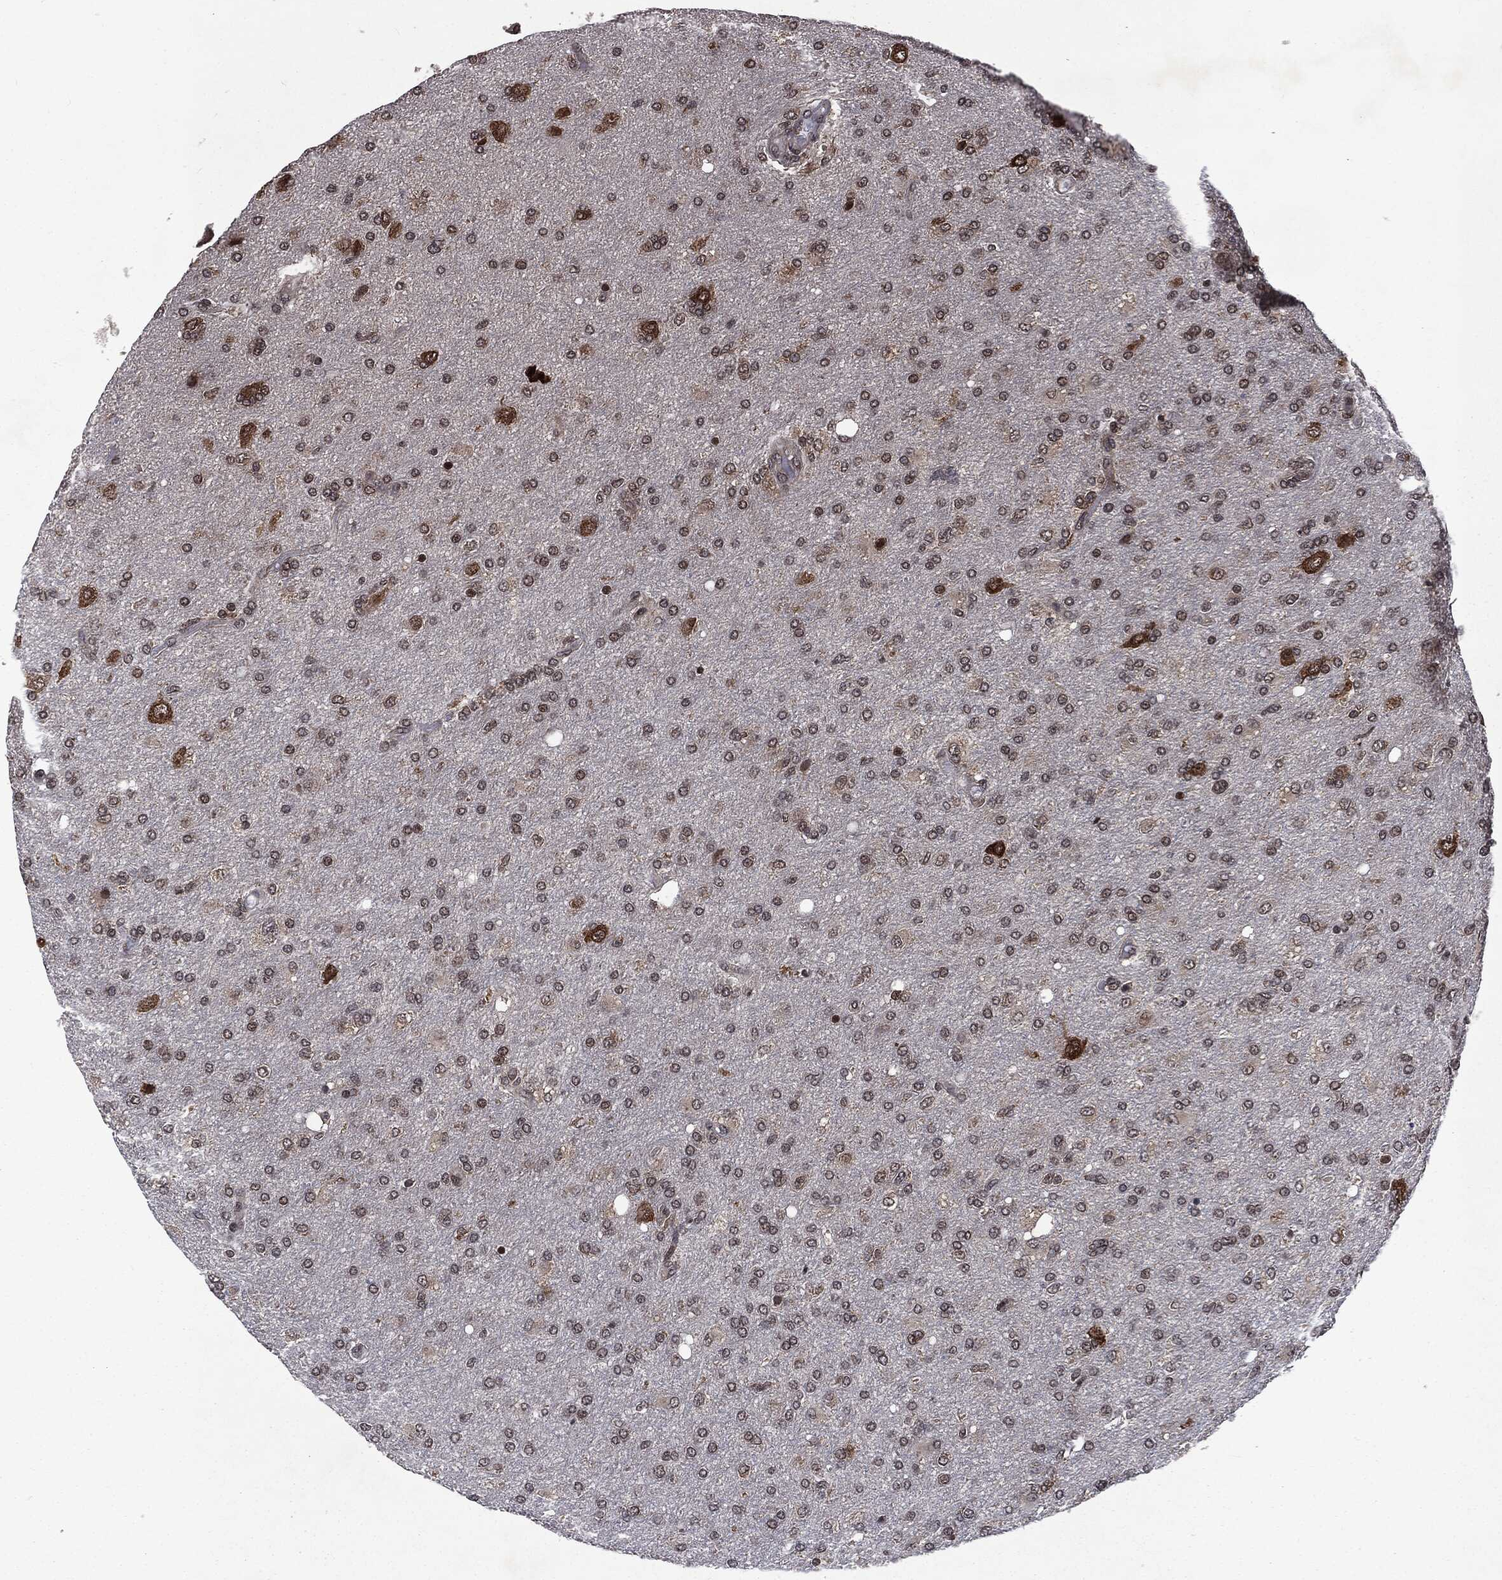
{"staining": {"intensity": "moderate", "quantity": "<25%", "location": "nuclear"}, "tissue": "glioma", "cell_type": "Tumor cells", "image_type": "cancer", "snomed": [{"axis": "morphology", "description": "Glioma, malignant, High grade"}, {"axis": "topography", "description": "Cerebral cortex"}], "caption": "Immunohistochemical staining of human glioma shows low levels of moderate nuclear expression in approximately <25% of tumor cells.", "gene": "STAU2", "patient": {"sex": "male", "age": 70}}